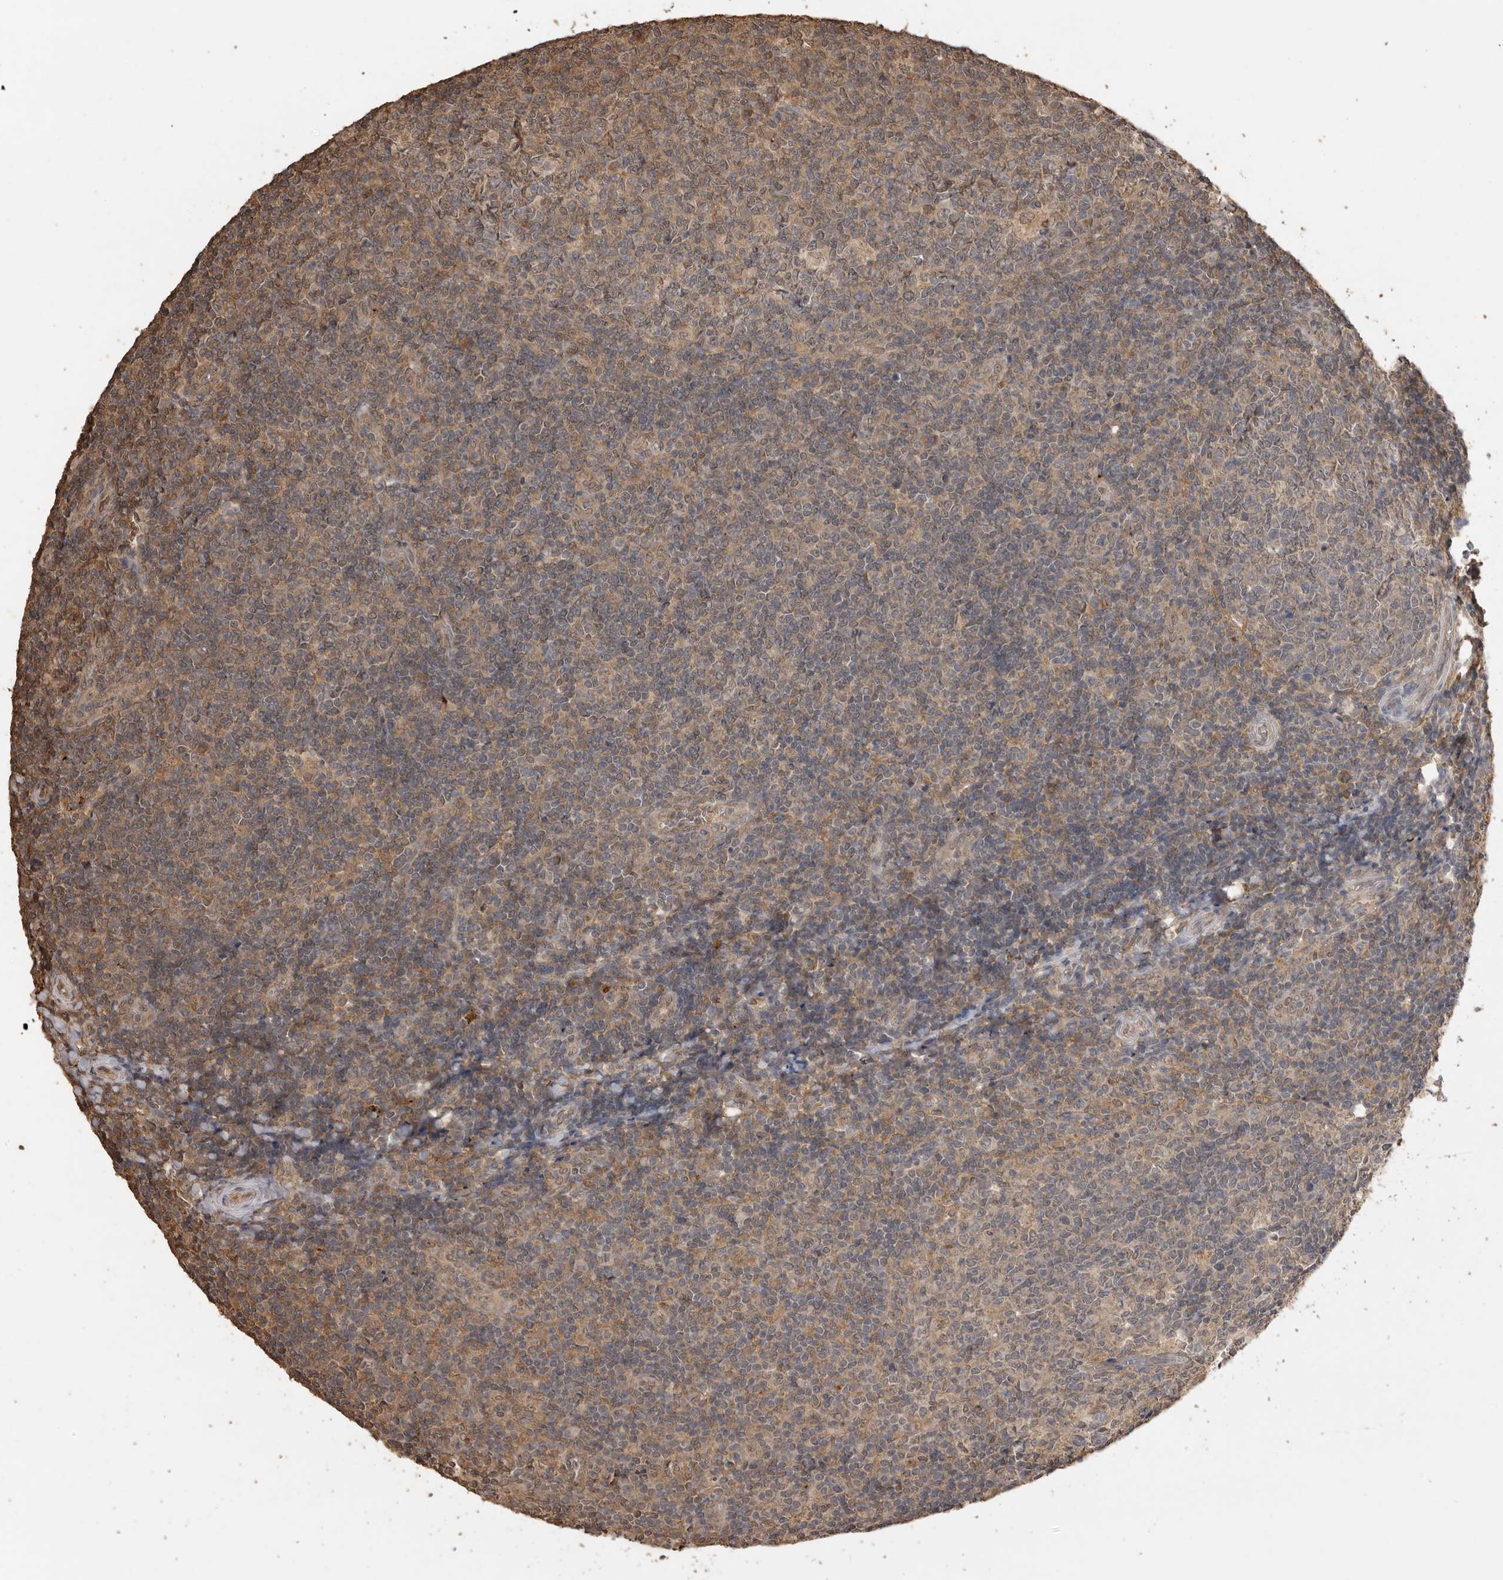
{"staining": {"intensity": "moderate", "quantity": ">75%", "location": "cytoplasmic/membranous"}, "tissue": "tonsil", "cell_type": "Germinal center cells", "image_type": "normal", "snomed": [{"axis": "morphology", "description": "Normal tissue, NOS"}, {"axis": "topography", "description": "Tonsil"}], "caption": "Immunohistochemical staining of normal tonsil exhibits >75% levels of moderate cytoplasmic/membranous protein expression in approximately >75% of germinal center cells. (DAB (3,3'-diaminobenzidine) = brown stain, brightfield microscopy at high magnification).", "gene": "JAG2", "patient": {"sex": "female", "age": 19}}